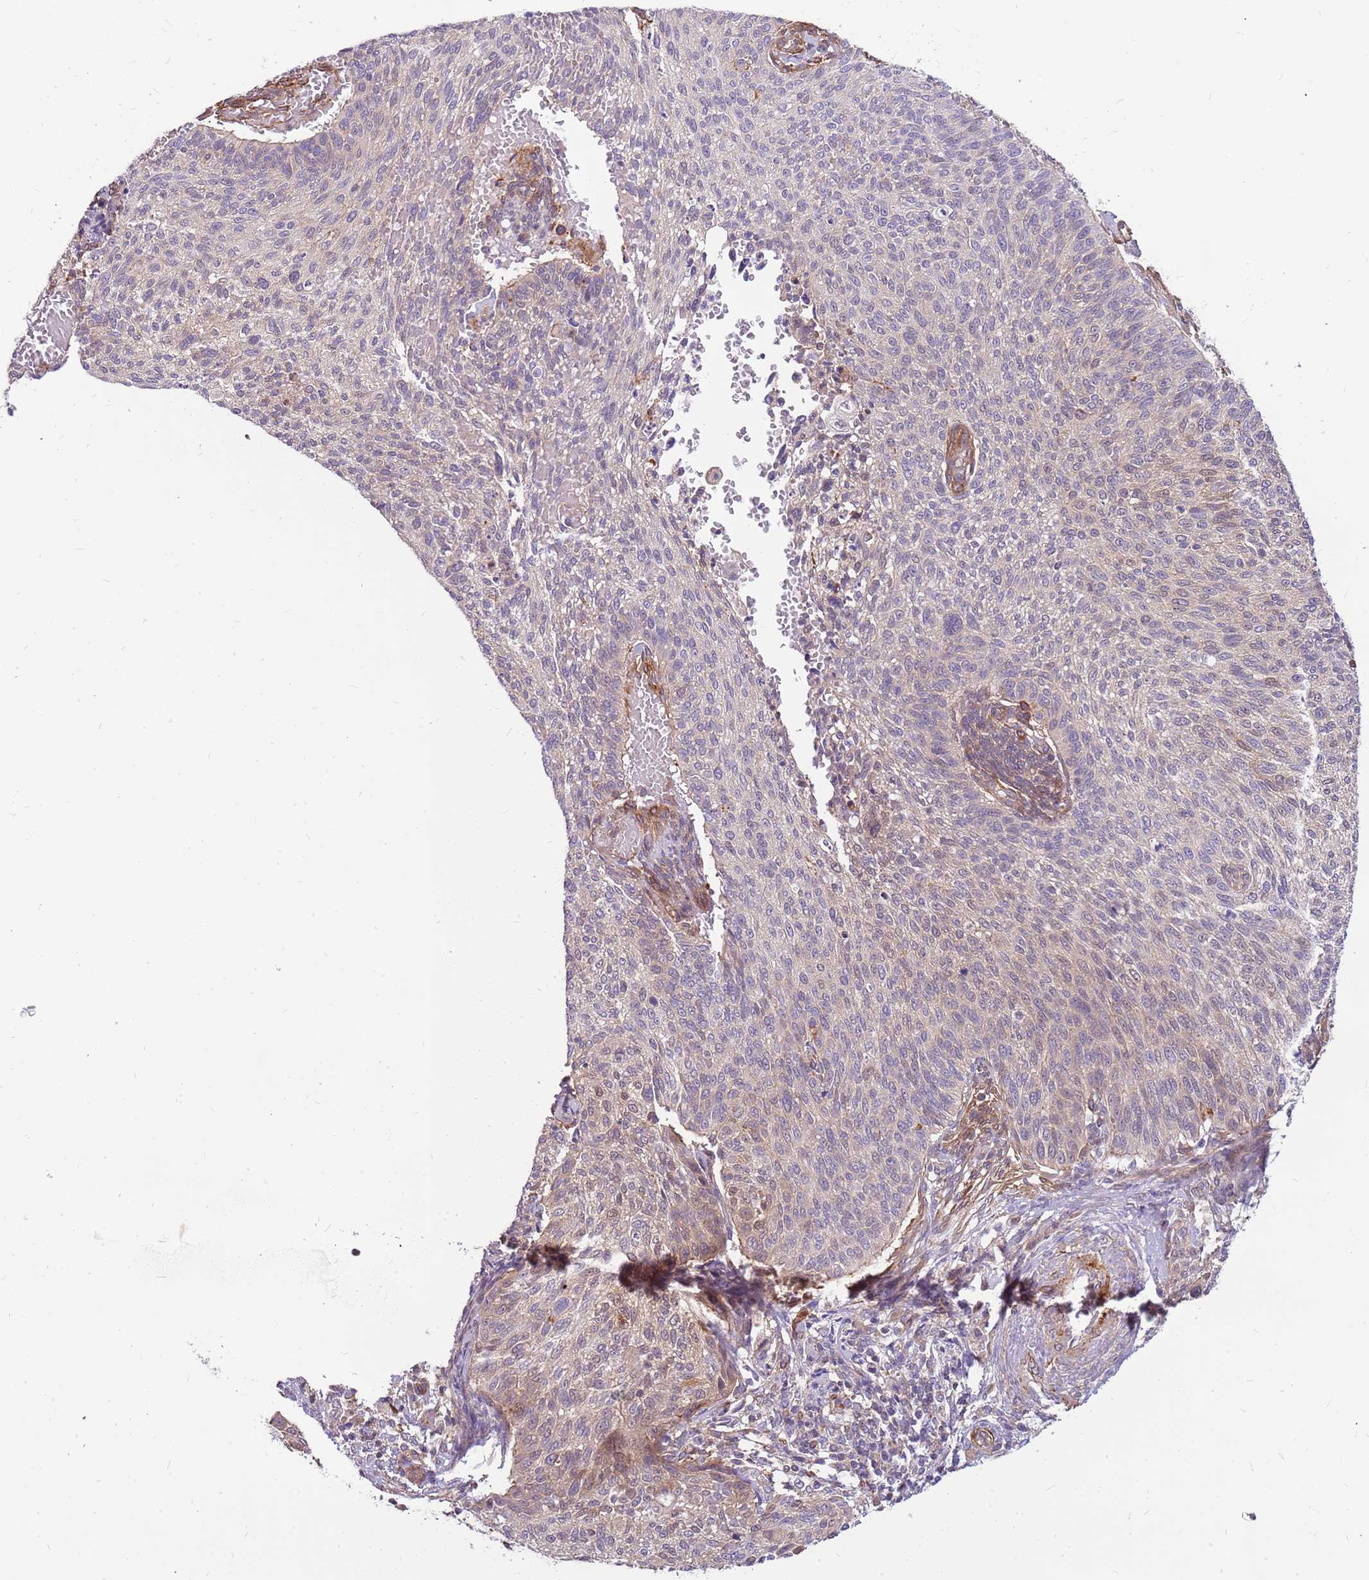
{"staining": {"intensity": "weak", "quantity": "<25%", "location": "cytoplasmic/membranous"}, "tissue": "cervical cancer", "cell_type": "Tumor cells", "image_type": "cancer", "snomed": [{"axis": "morphology", "description": "Squamous cell carcinoma, NOS"}, {"axis": "topography", "description": "Cervix"}], "caption": "Tumor cells are negative for protein expression in human cervical cancer (squamous cell carcinoma).", "gene": "MVD", "patient": {"sex": "female", "age": 70}}